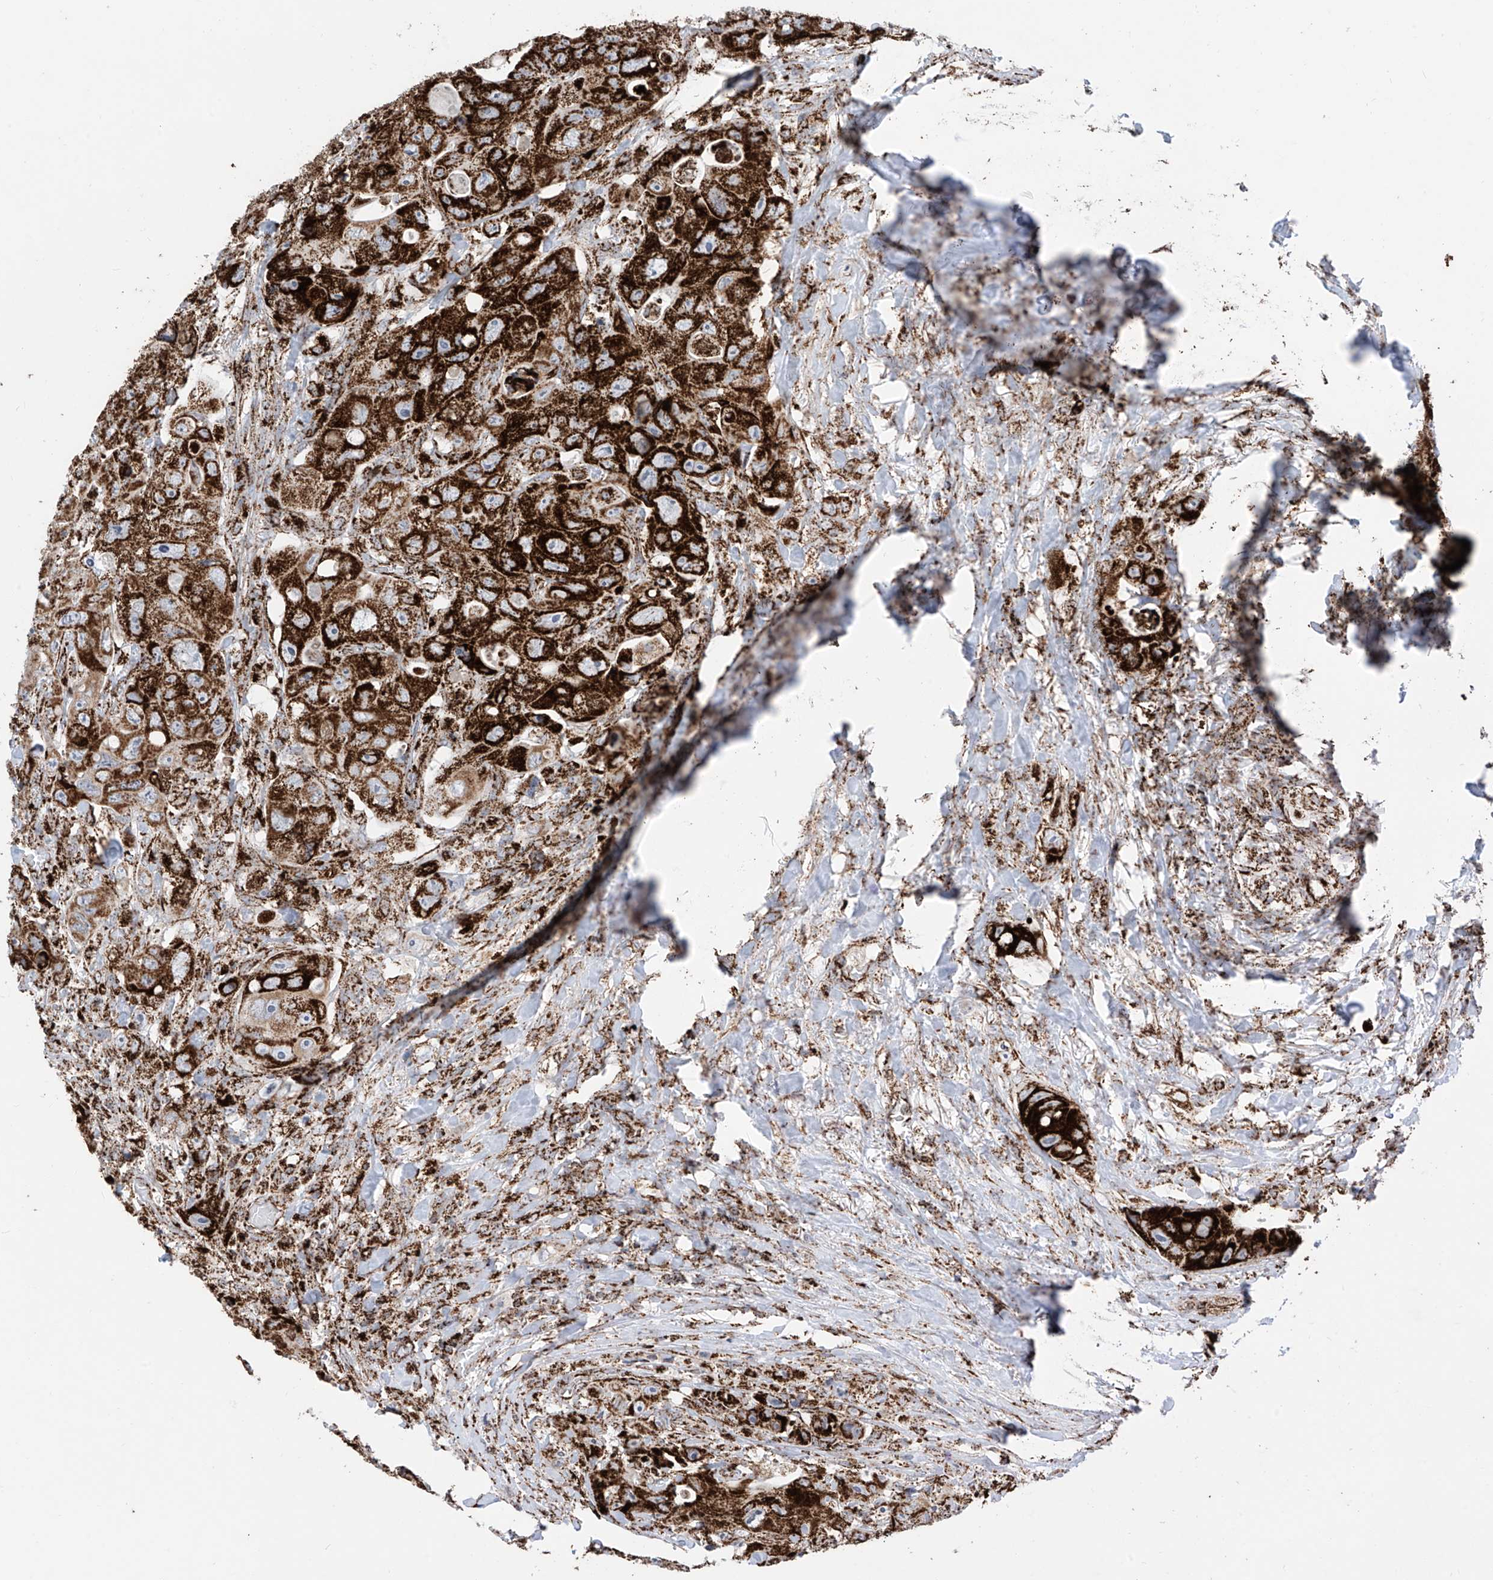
{"staining": {"intensity": "strong", "quantity": ">75%", "location": "cytoplasmic/membranous"}, "tissue": "colorectal cancer", "cell_type": "Tumor cells", "image_type": "cancer", "snomed": [{"axis": "morphology", "description": "Adenocarcinoma, NOS"}, {"axis": "topography", "description": "Colon"}], "caption": "This histopathology image displays immunohistochemistry staining of human colorectal cancer, with high strong cytoplasmic/membranous positivity in about >75% of tumor cells.", "gene": "COX5B", "patient": {"sex": "female", "age": 46}}